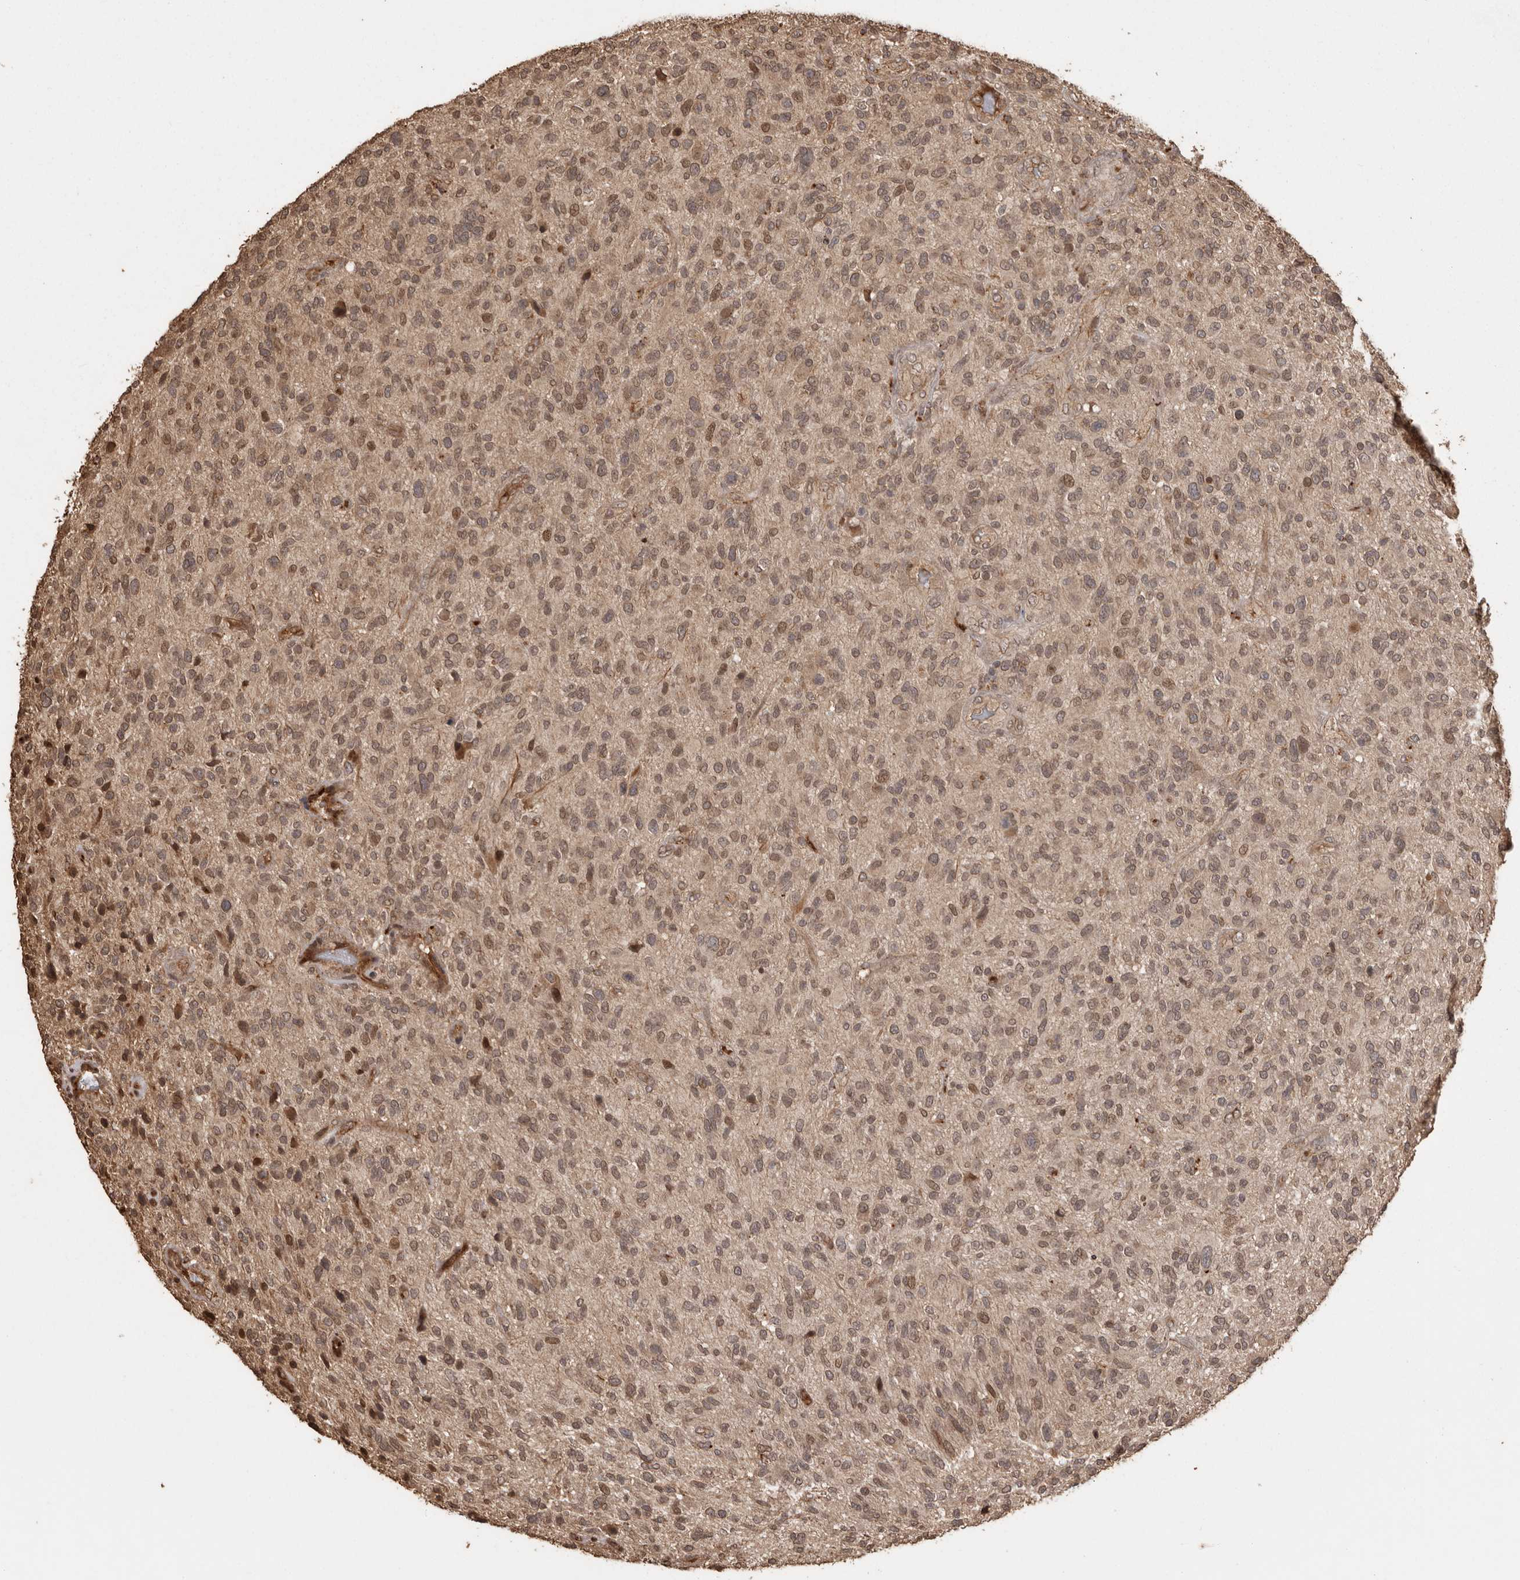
{"staining": {"intensity": "moderate", "quantity": ">75%", "location": "nuclear"}, "tissue": "glioma", "cell_type": "Tumor cells", "image_type": "cancer", "snomed": [{"axis": "morphology", "description": "Glioma, malignant, High grade"}, {"axis": "topography", "description": "Brain"}], "caption": "Protein analysis of malignant glioma (high-grade) tissue shows moderate nuclear positivity in about >75% of tumor cells. The protein is shown in brown color, while the nuclei are stained blue.", "gene": "NUP43", "patient": {"sex": "male", "age": 47}}